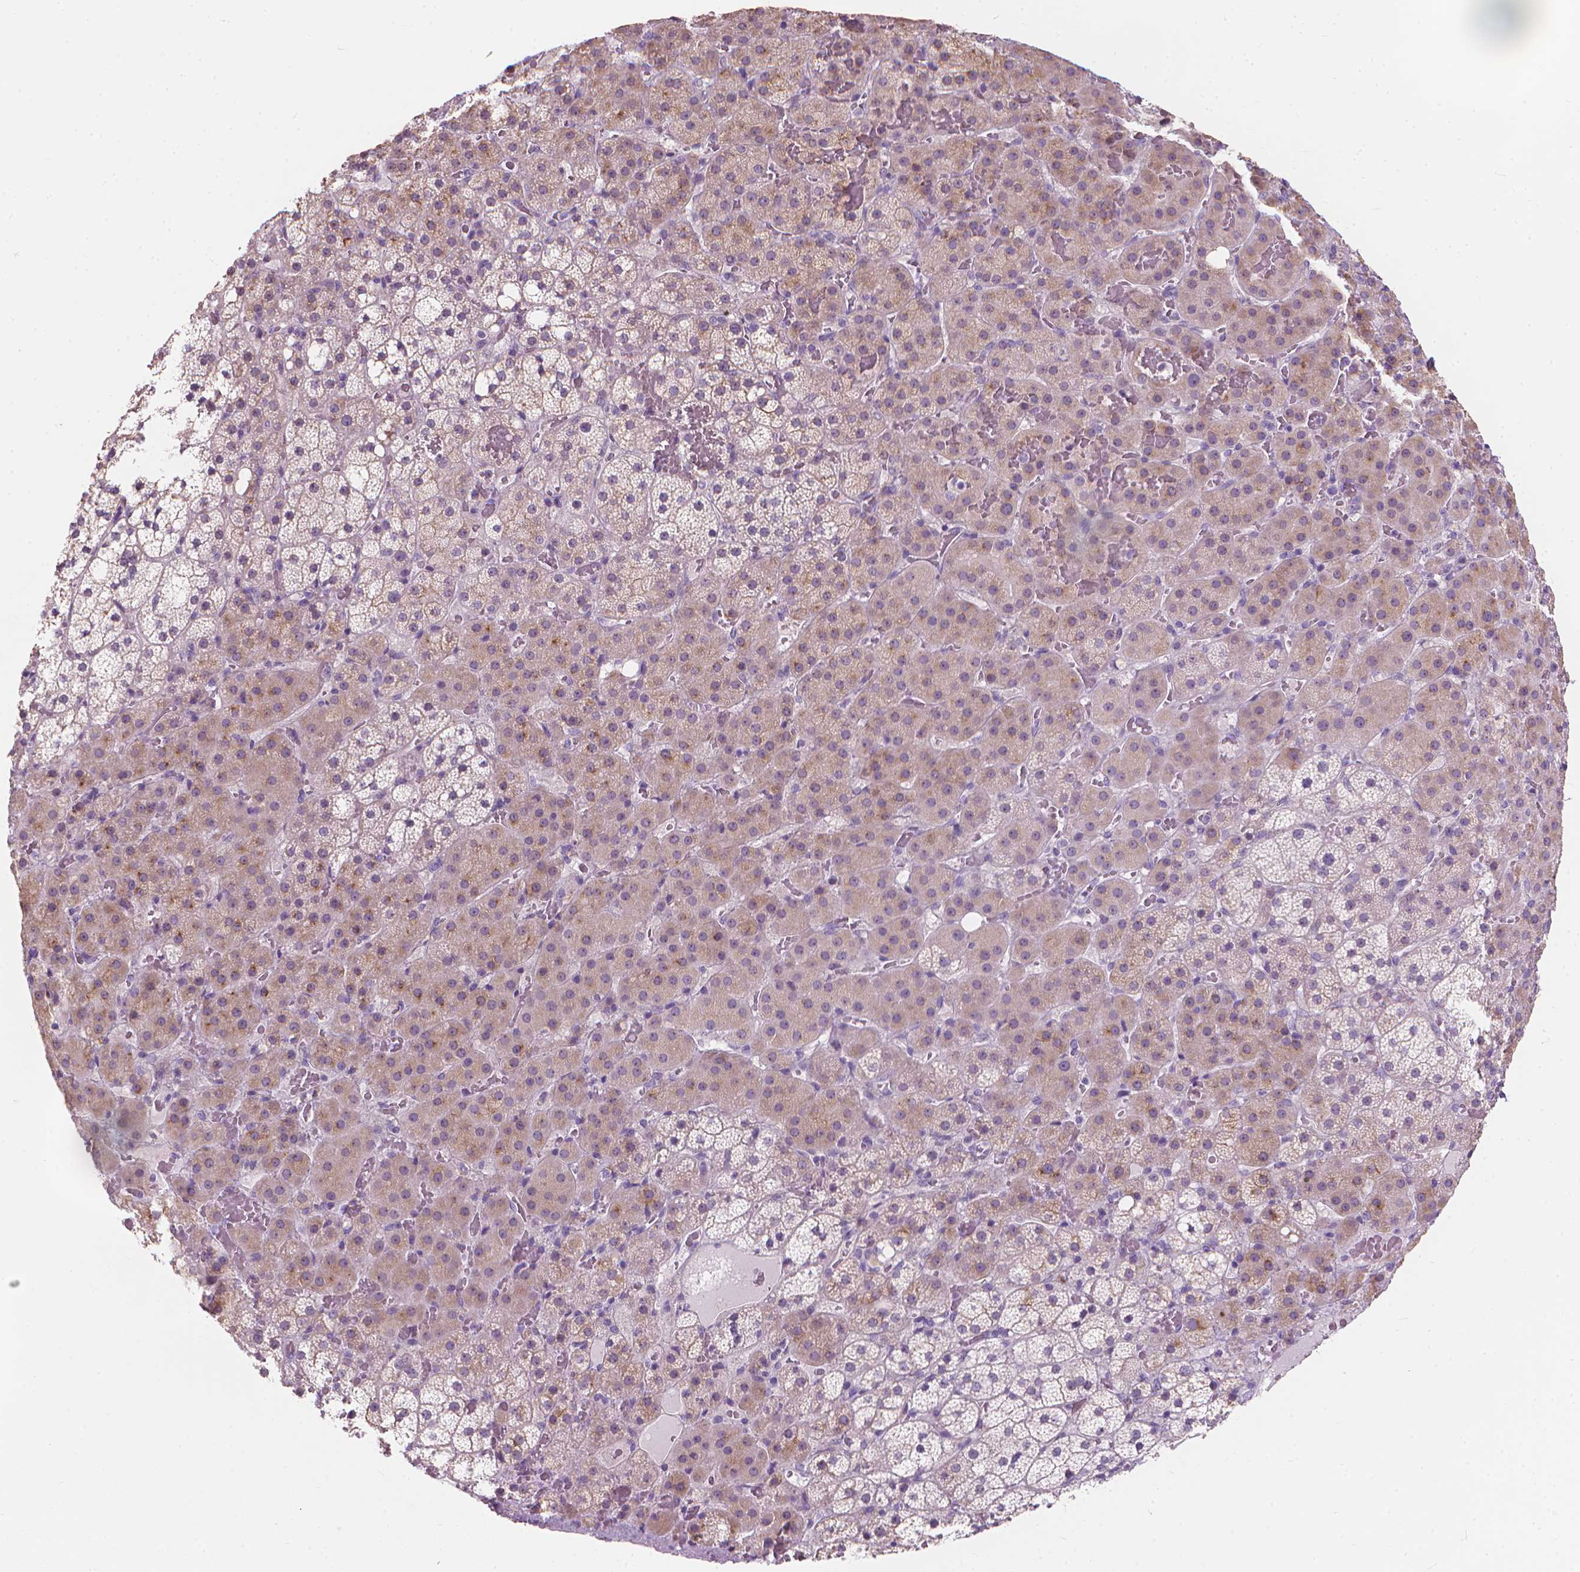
{"staining": {"intensity": "weak", "quantity": "<25%", "location": "cytoplasmic/membranous"}, "tissue": "adrenal gland", "cell_type": "Glandular cells", "image_type": "normal", "snomed": [{"axis": "morphology", "description": "Normal tissue, NOS"}, {"axis": "topography", "description": "Adrenal gland"}], "caption": "There is no significant expression in glandular cells of adrenal gland.", "gene": "GPRC5A", "patient": {"sex": "male", "age": 53}}